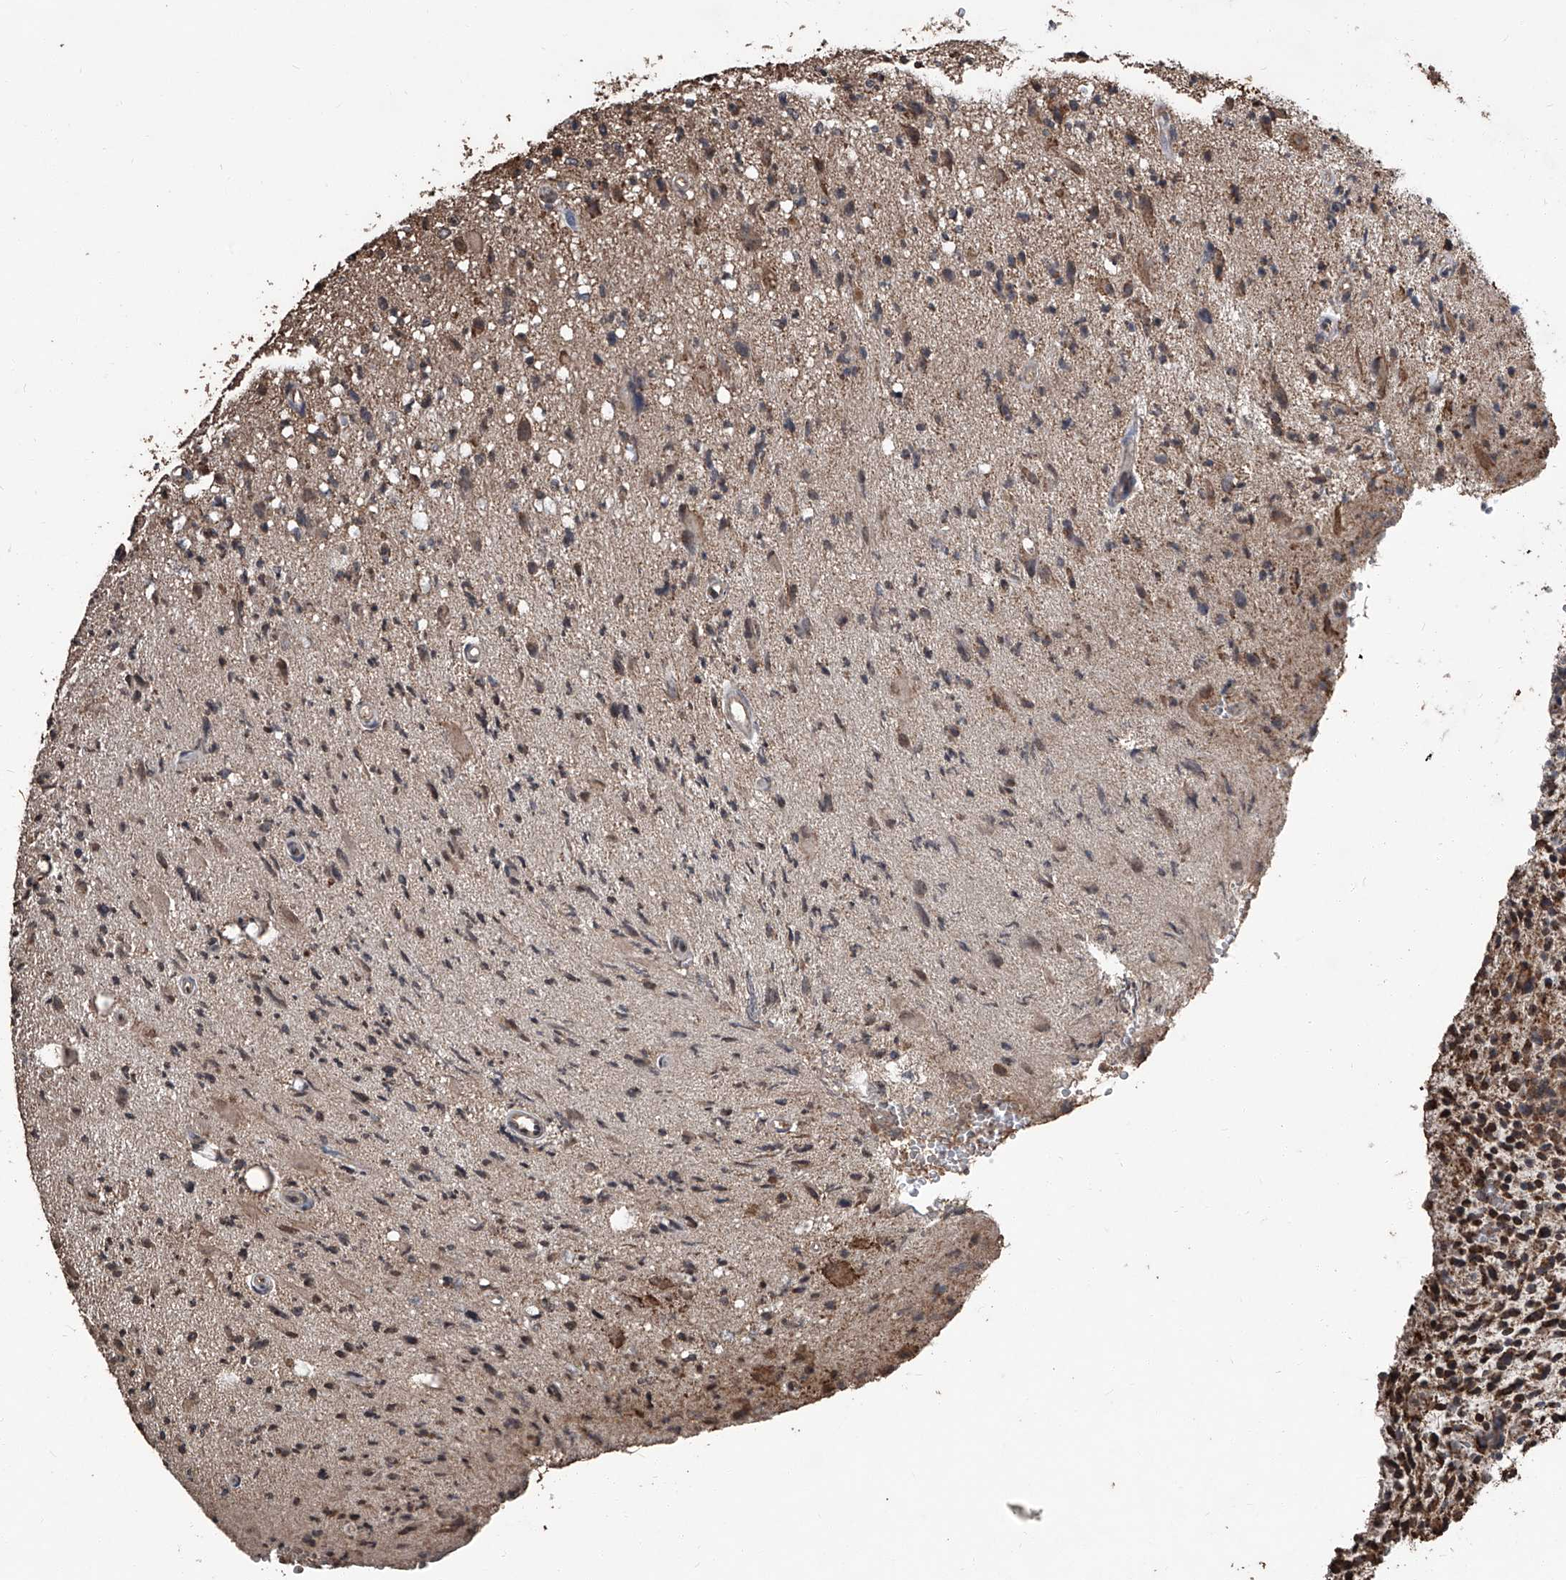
{"staining": {"intensity": "weak", "quantity": ">75%", "location": "cytoplasmic/membranous"}, "tissue": "glioma", "cell_type": "Tumor cells", "image_type": "cancer", "snomed": [{"axis": "morphology", "description": "Glioma, malignant, High grade"}, {"axis": "topography", "description": "Brain"}], "caption": "This photomicrograph demonstrates immunohistochemistry (IHC) staining of human malignant high-grade glioma, with low weak cytoplasmic/membranous staining in about >75% of tumor cells.", "gene": "STARD7", "patient": {"sex": "male", "age": 48}}